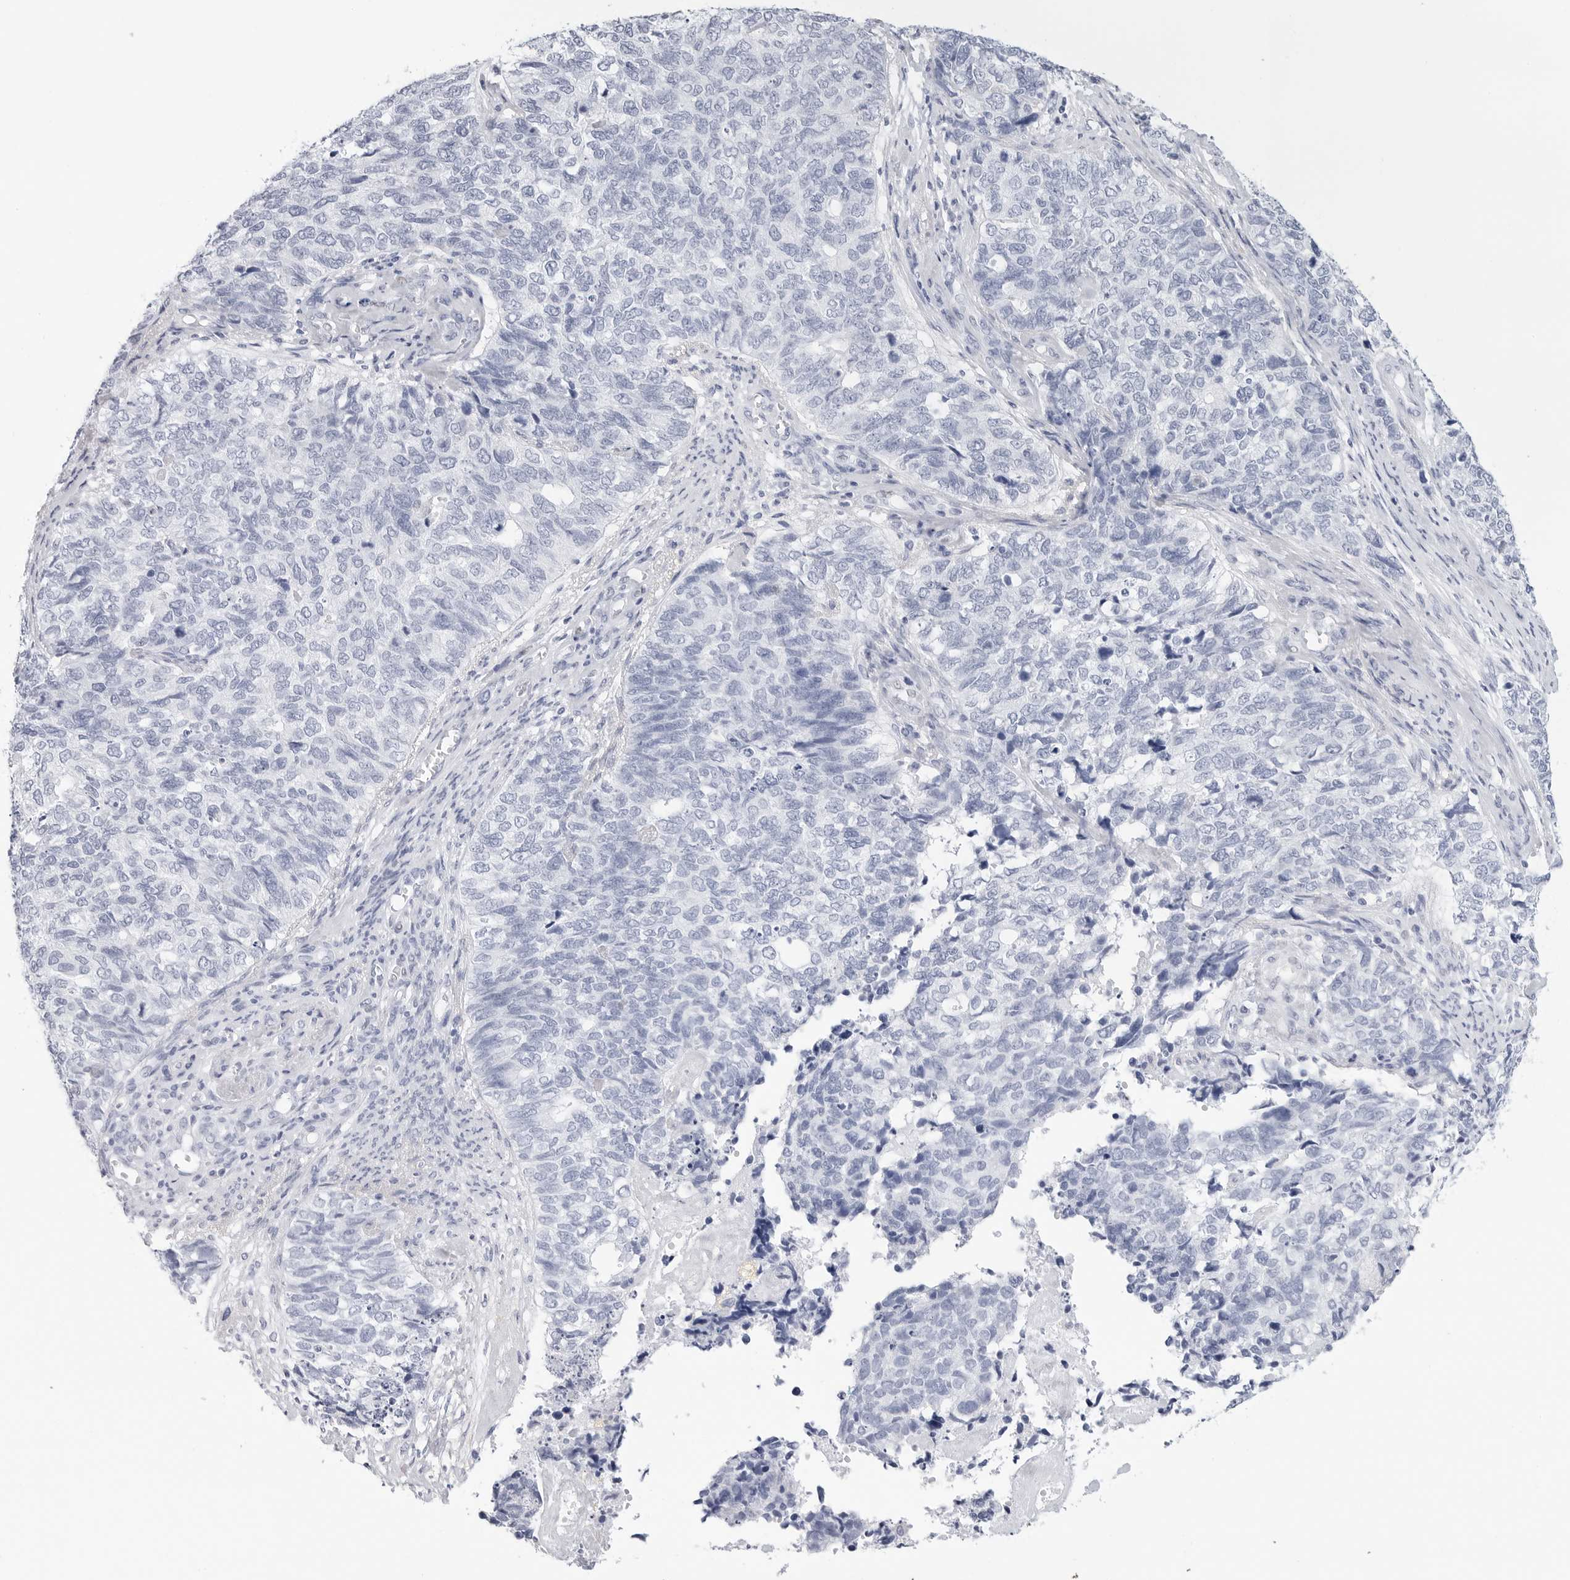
{"staining": {"intensity": "negative", "quantity": "none", "location": "none"}, "tissue": "cervical cancer", "cell_type": "Tumor cells", "image_type": "cancer", "snomed": [{"axis": "morphology", "description": "Squamous cell carcinoma, NOS"}, {"axis": "topography", "description": "Cervix"}], "caption": "An immunohistochemistry photomicrograph of cervical cancer is shown. There is no staining in tumor cells of cervical cancer.", "gene": "SLC19A1", "patient": {"sex": "female", "age": 63}}